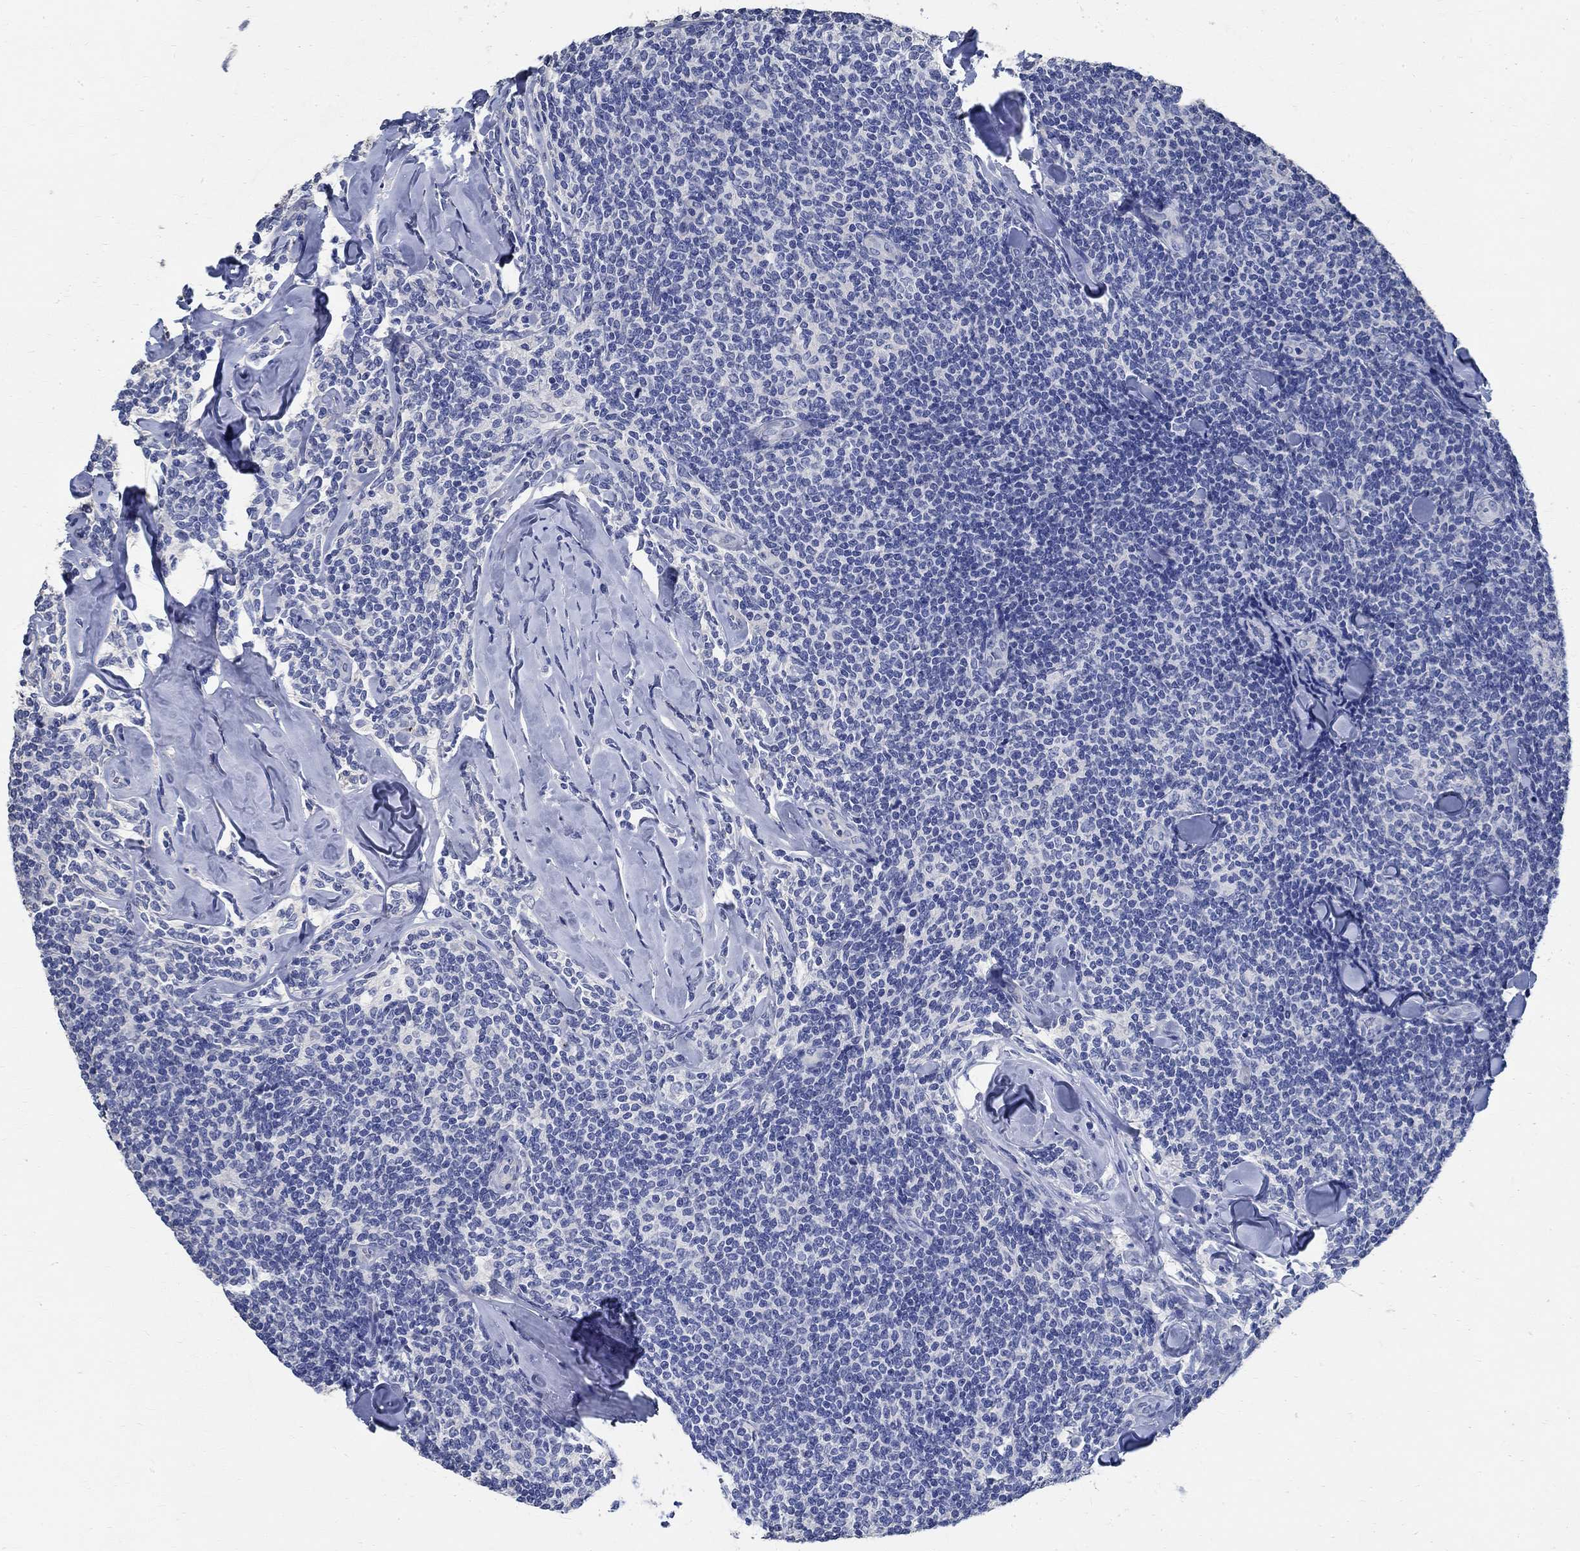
{"staining": {"intensity": "negative", "quantity": "none", "location": "none"}, "tissue": "lymphoma", "cell_type": "Tumor cells", "image_type": "cancer", "snomed": [{"axis": "morphology", "description": "Malignant lymphoma, non-Hodgkin's type, Low grade"}, {"axis": "topography", "description": "Lymph node"}], "caption": "IHC micrograph of human malignant lymphoma, non-Hodgkin's type (low-grade) stained for a protein (brown), which demonstrates no expression in tumor cells. (Immunohistochemistry, brightfield microscopy, high magnification).", "gene": "PRX", "patient": {"sex": "female", "age": 56}}